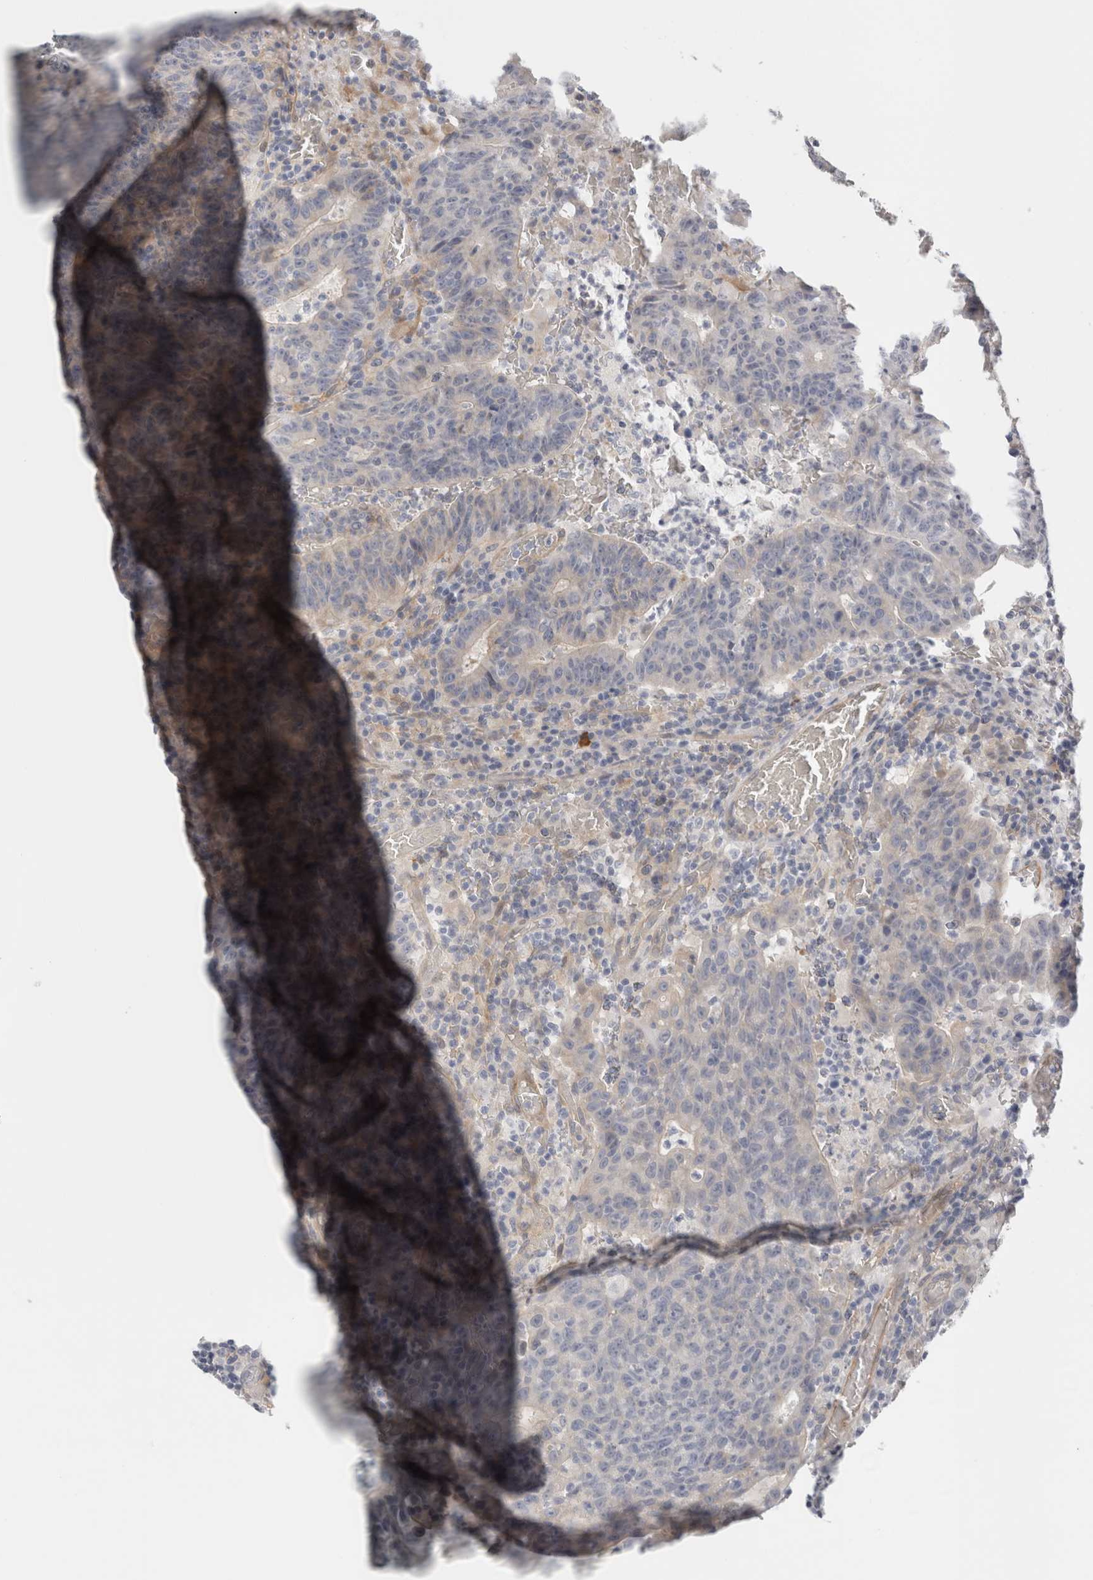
{"staining": {"intensity": "negative", "quantity": "none", "location": "none"}, "tissue": "colorectal cancer", "cell_type": "Tumor cells", "image_type": "cancer", "snomed": [{"axis": "morphology", "description": "Adenocarcinoma, NOS"}, {"axis": "topography", "description": "Colon"}], "caption": "The photomicrograph exhibits no significant expression in tumor cells of colorectal adenocarcinoma. (DAB (3,3'-diaminobenzidine) immunohistochemistry (IHC), high magnification).", "gene": "FBLIM1", "patient": {"sex": "female", "age": 75}}